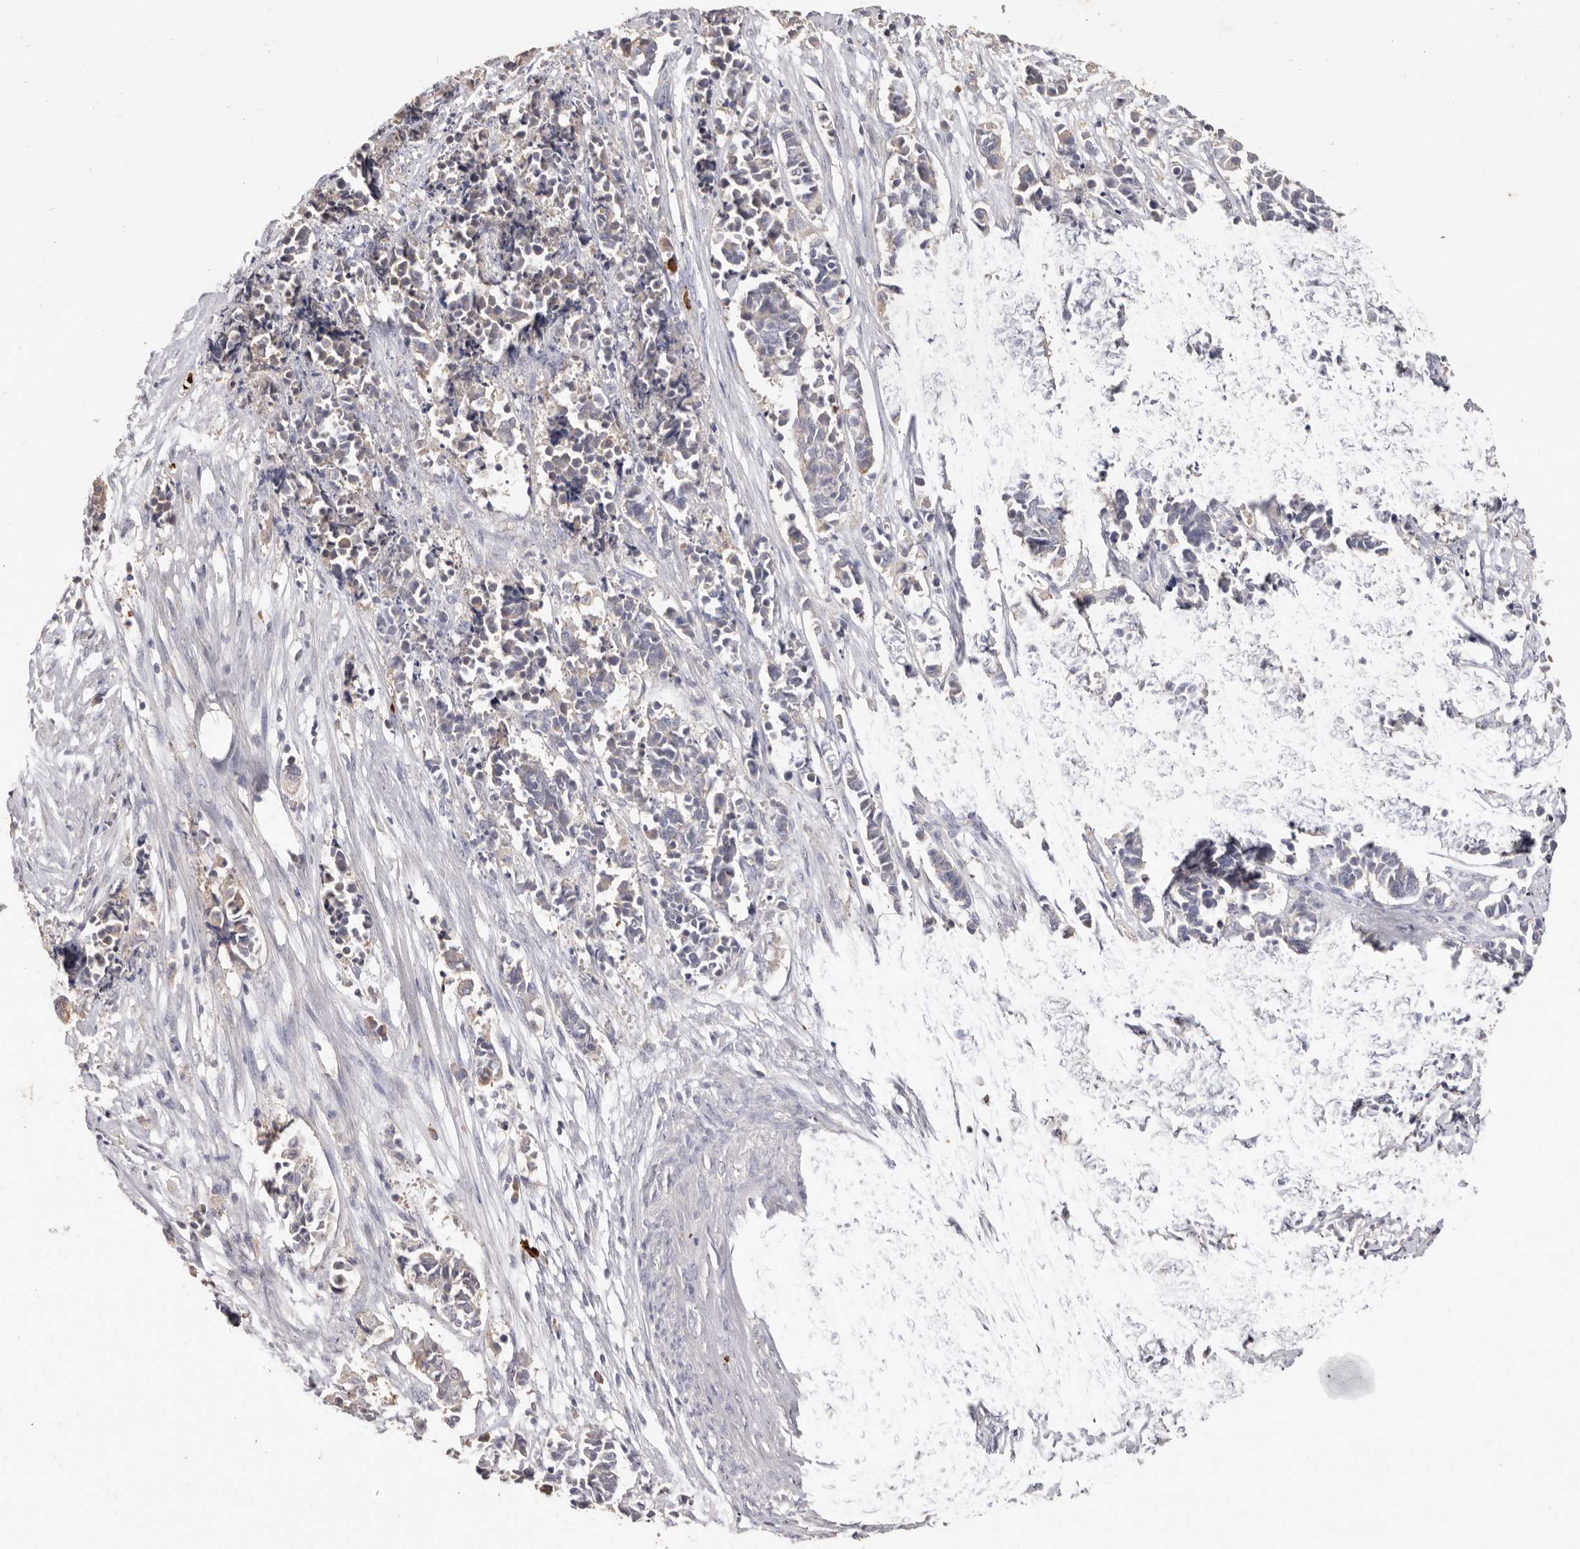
{"staining": {"intensity": "negative", "quantity": "none", "location": "none"}, "tissue": "cervical cancer", "cell_type": "Tumor cells", "image_type": "cancer", "snomed": [{"axis": "morphology", "description": "Normal tissue, NOS"}, {"axis": "morphology", "description": "Squamous cell carcinoma, NOS"}, {"axis": "topography", "description": "Cervix"}], "caption": "IHC image of cervical squamous cell carcinoma stained for a protein (brown), which shows no staining in tumor cells.", "gene": "HCAR2", "patient": {"sex": "female", "age": 35}}